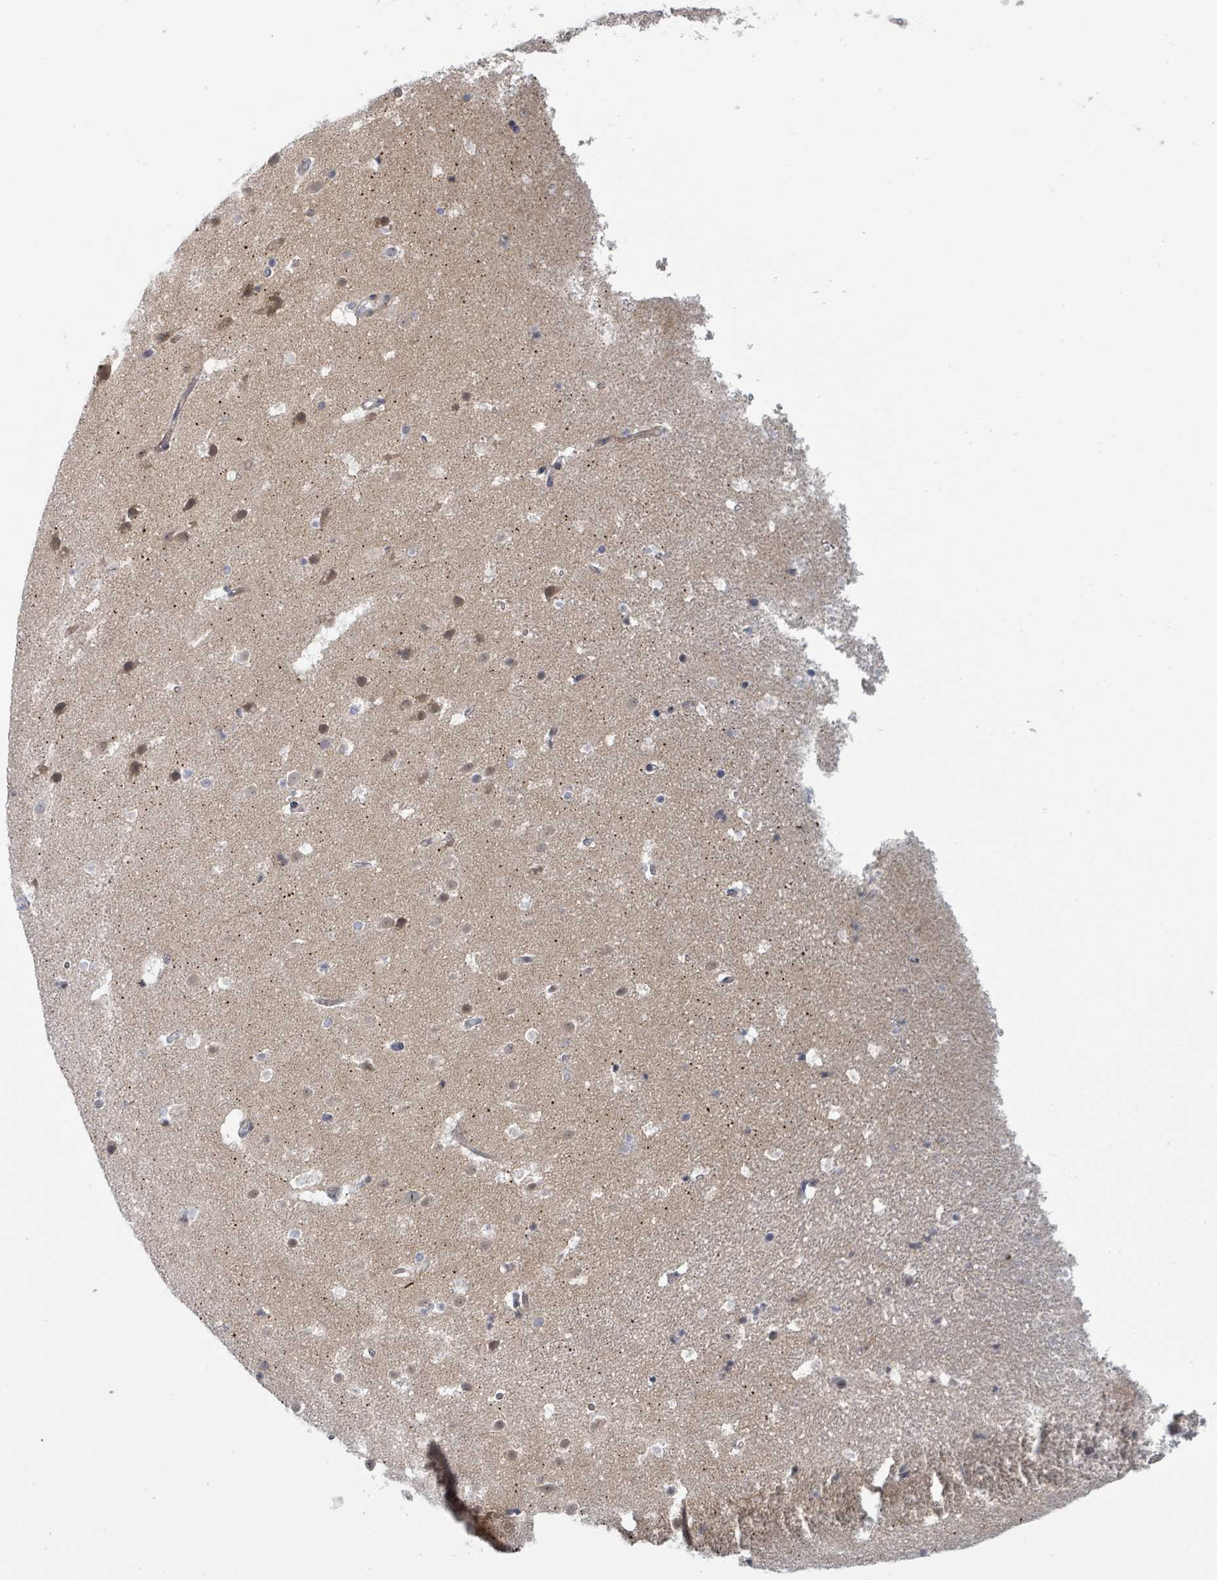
{"staining": {"intensity": "weak", "quantity": "<25%", "location": "nuclear"}, "tissue": "hippocampus", "cell_type": "Glial cells", "image_type": "normal", "snomed": [{"axis": "morphology", "description": "Normal tissue, NOS"}, {"axis": "topography", "description": "Hippocampus"}], "caption": "Image shows no significant protein positivity in glial cells of unremarkable hippocampus. (DAB (3,3'-diaminobenzidine) IHC, high magnification).", "gene": "COL5A3", "patient": {"sex": "male", "age": 37}}